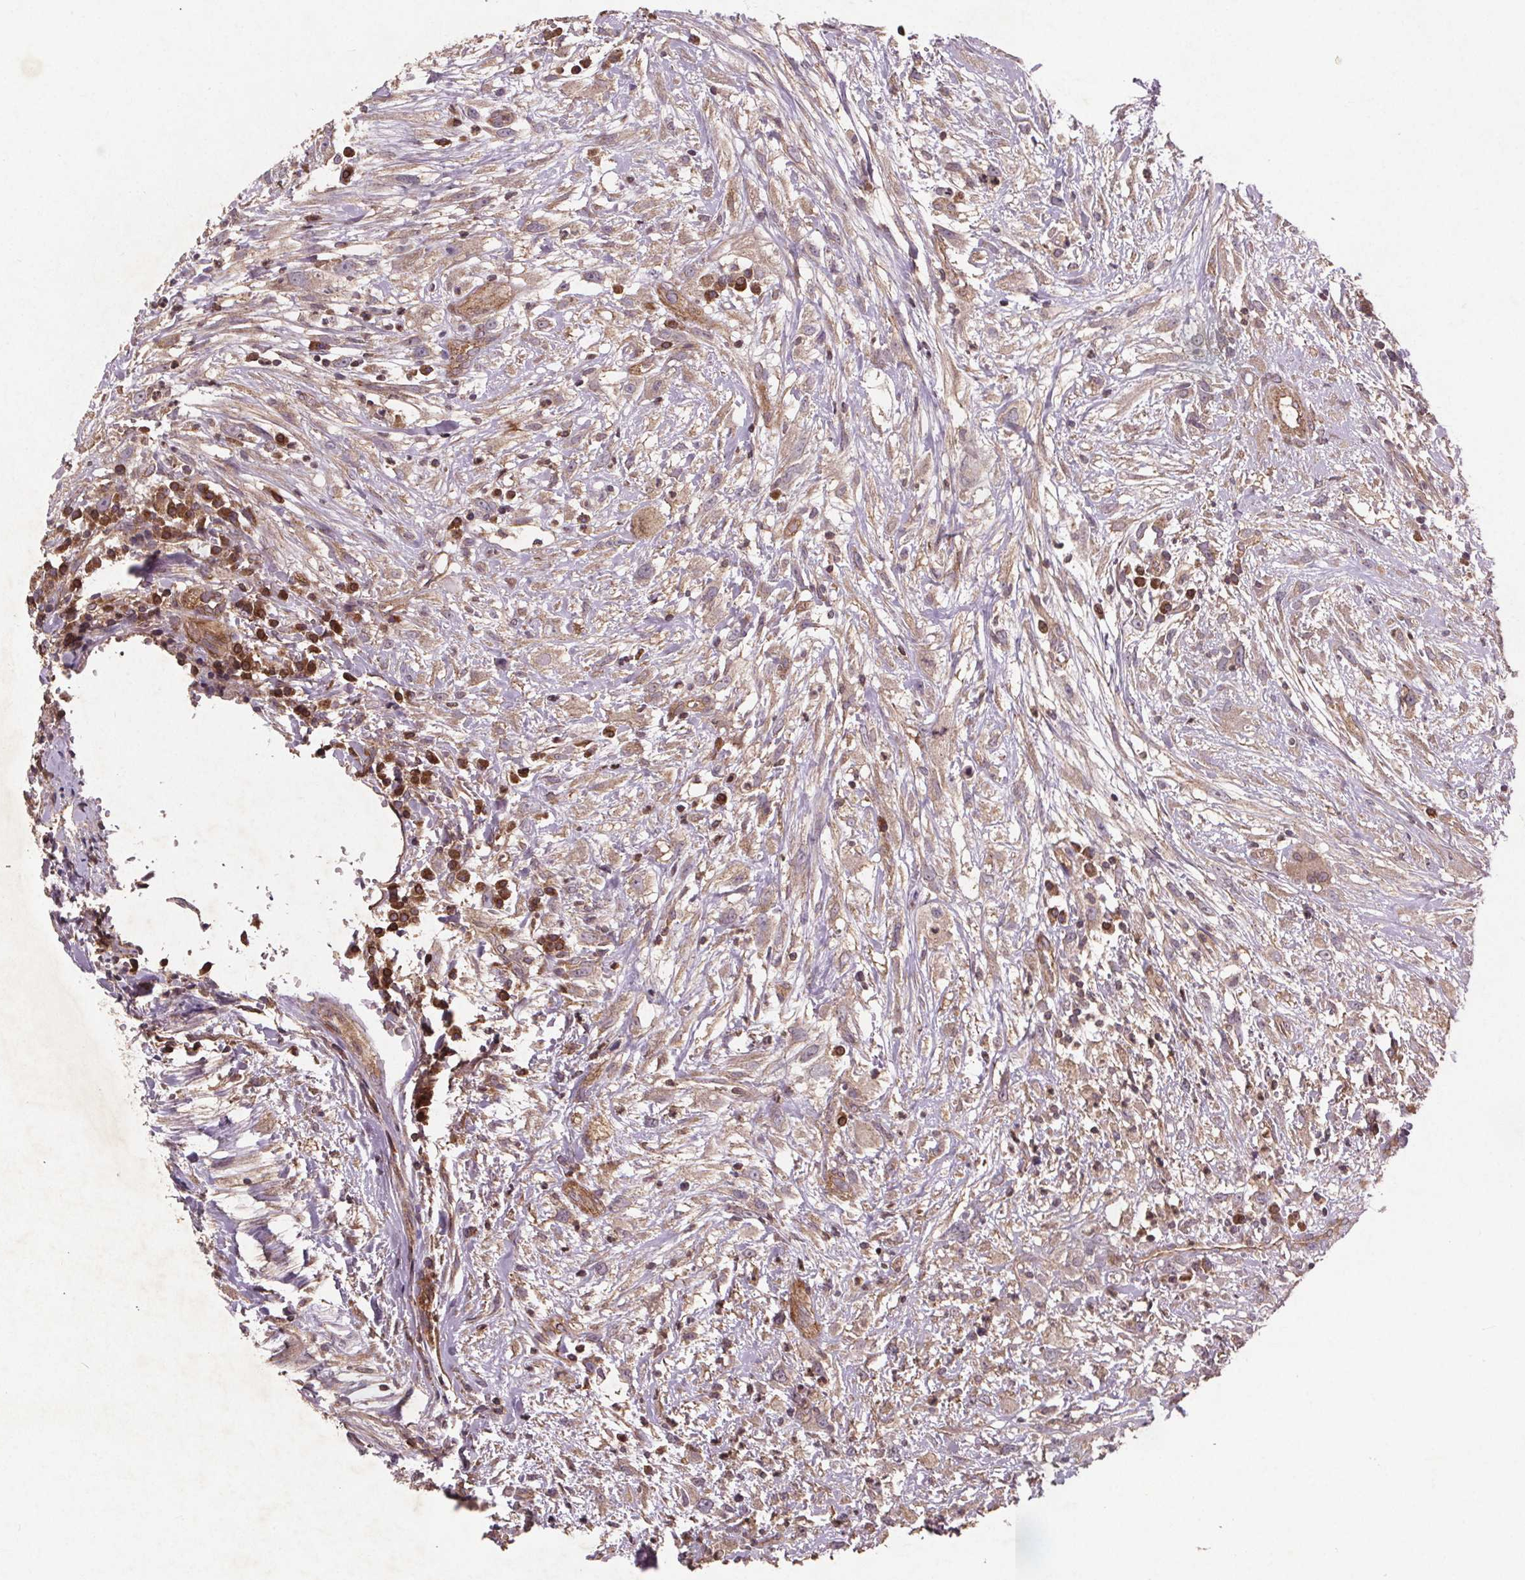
{"staining": {"intensity": "weak", "quantity": "<25%", "location": "cytoplasmic/membranous"}, "tissue": "head and neck cancer", "cell_type": "Tumor cells", "image_type": "cancer", "snomed": [{"axis": "morphology", "description": "Squamous cell carcinoma, NOS"}, {"axis": "topography", "description": "Head-Neck"}], "caption": "Tumor cells show no significant protein expression in head and neck cancer.", "gene": "STRN3", "patient": {"sex": "male", "age": 65}}